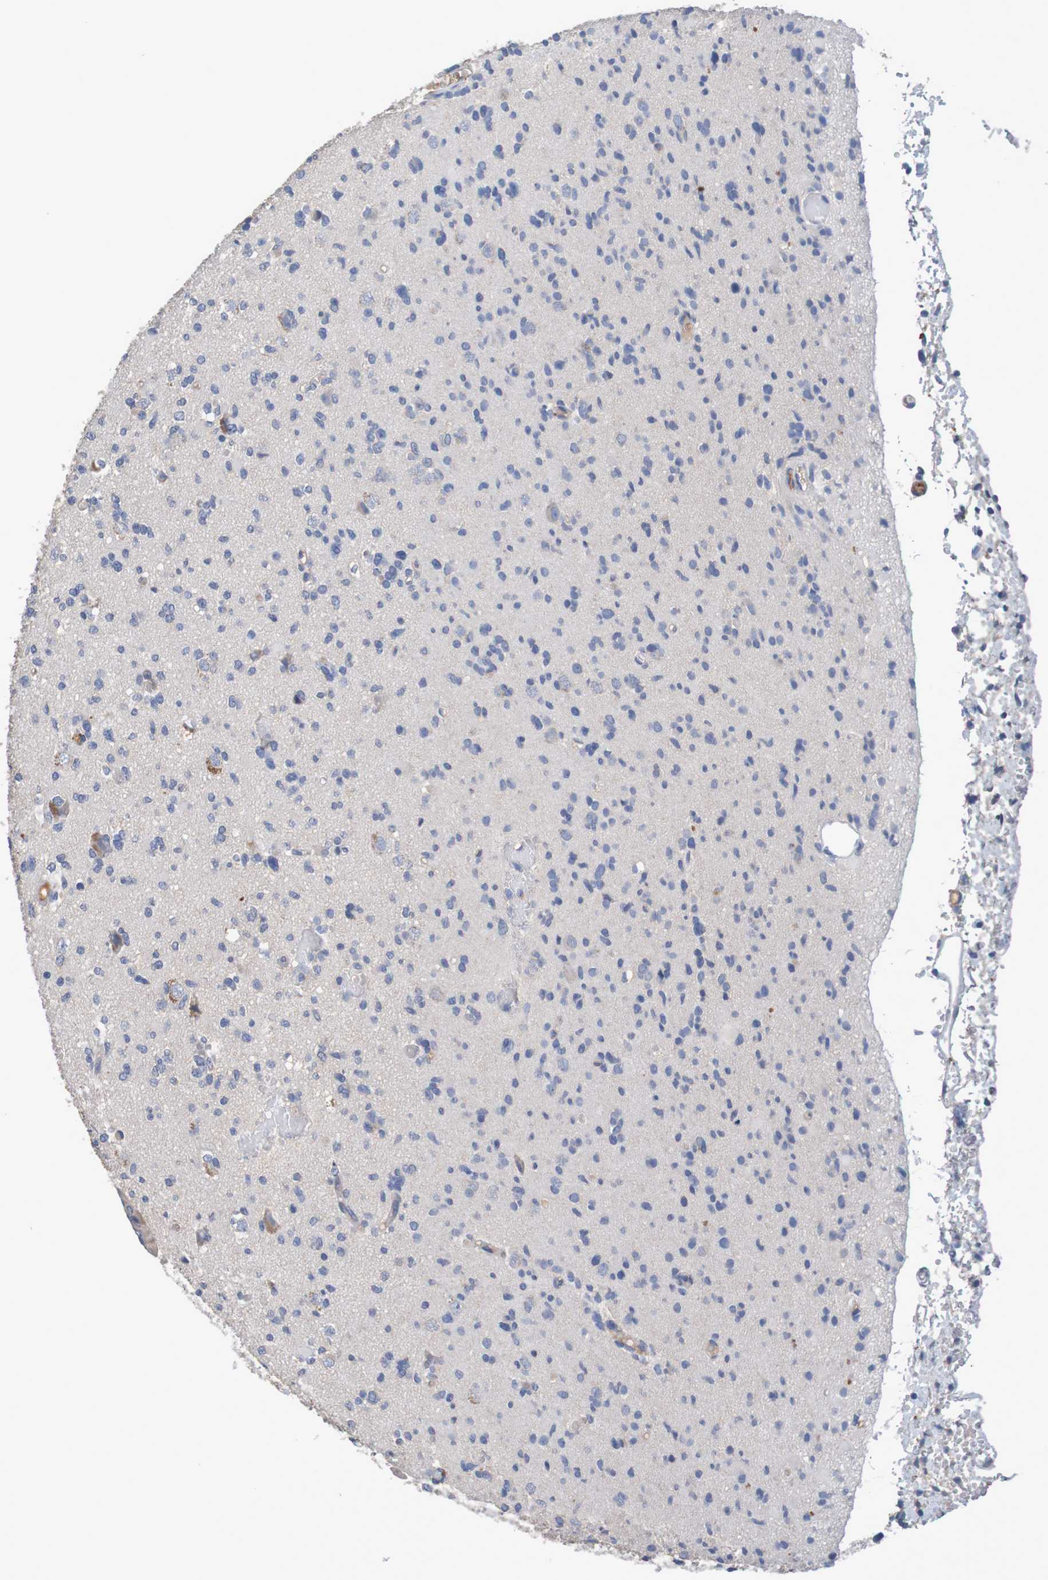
{"staining": {"intensity": "moderate", "quantity": "<25%", "location": "cytoplasmic/membranous"}, "tissue": "glioma", "cell_type": "Tumor cells", "image_type": "cancer", "snomed": [{"axis": "morphology", "description": "Glioma, malignant, Low grade"}, {"axis": "topography", "description": "Brain"}], "caption": "High-magnification brightfield microscopy of glioma stained with DAB (brown) and counterstained with hematoxylin (blue). tumor cells exhibit moderate cytoplasmic/membranous expression is present in about<25% of cells. (Stains: DAB (3,3'-diaminobenzidine) in brown, nuclei in blue, Microscopy: brightfield microscopy at high magnification).", "gene": "LTA", "patient": {"sex": "female", "age": 22}}